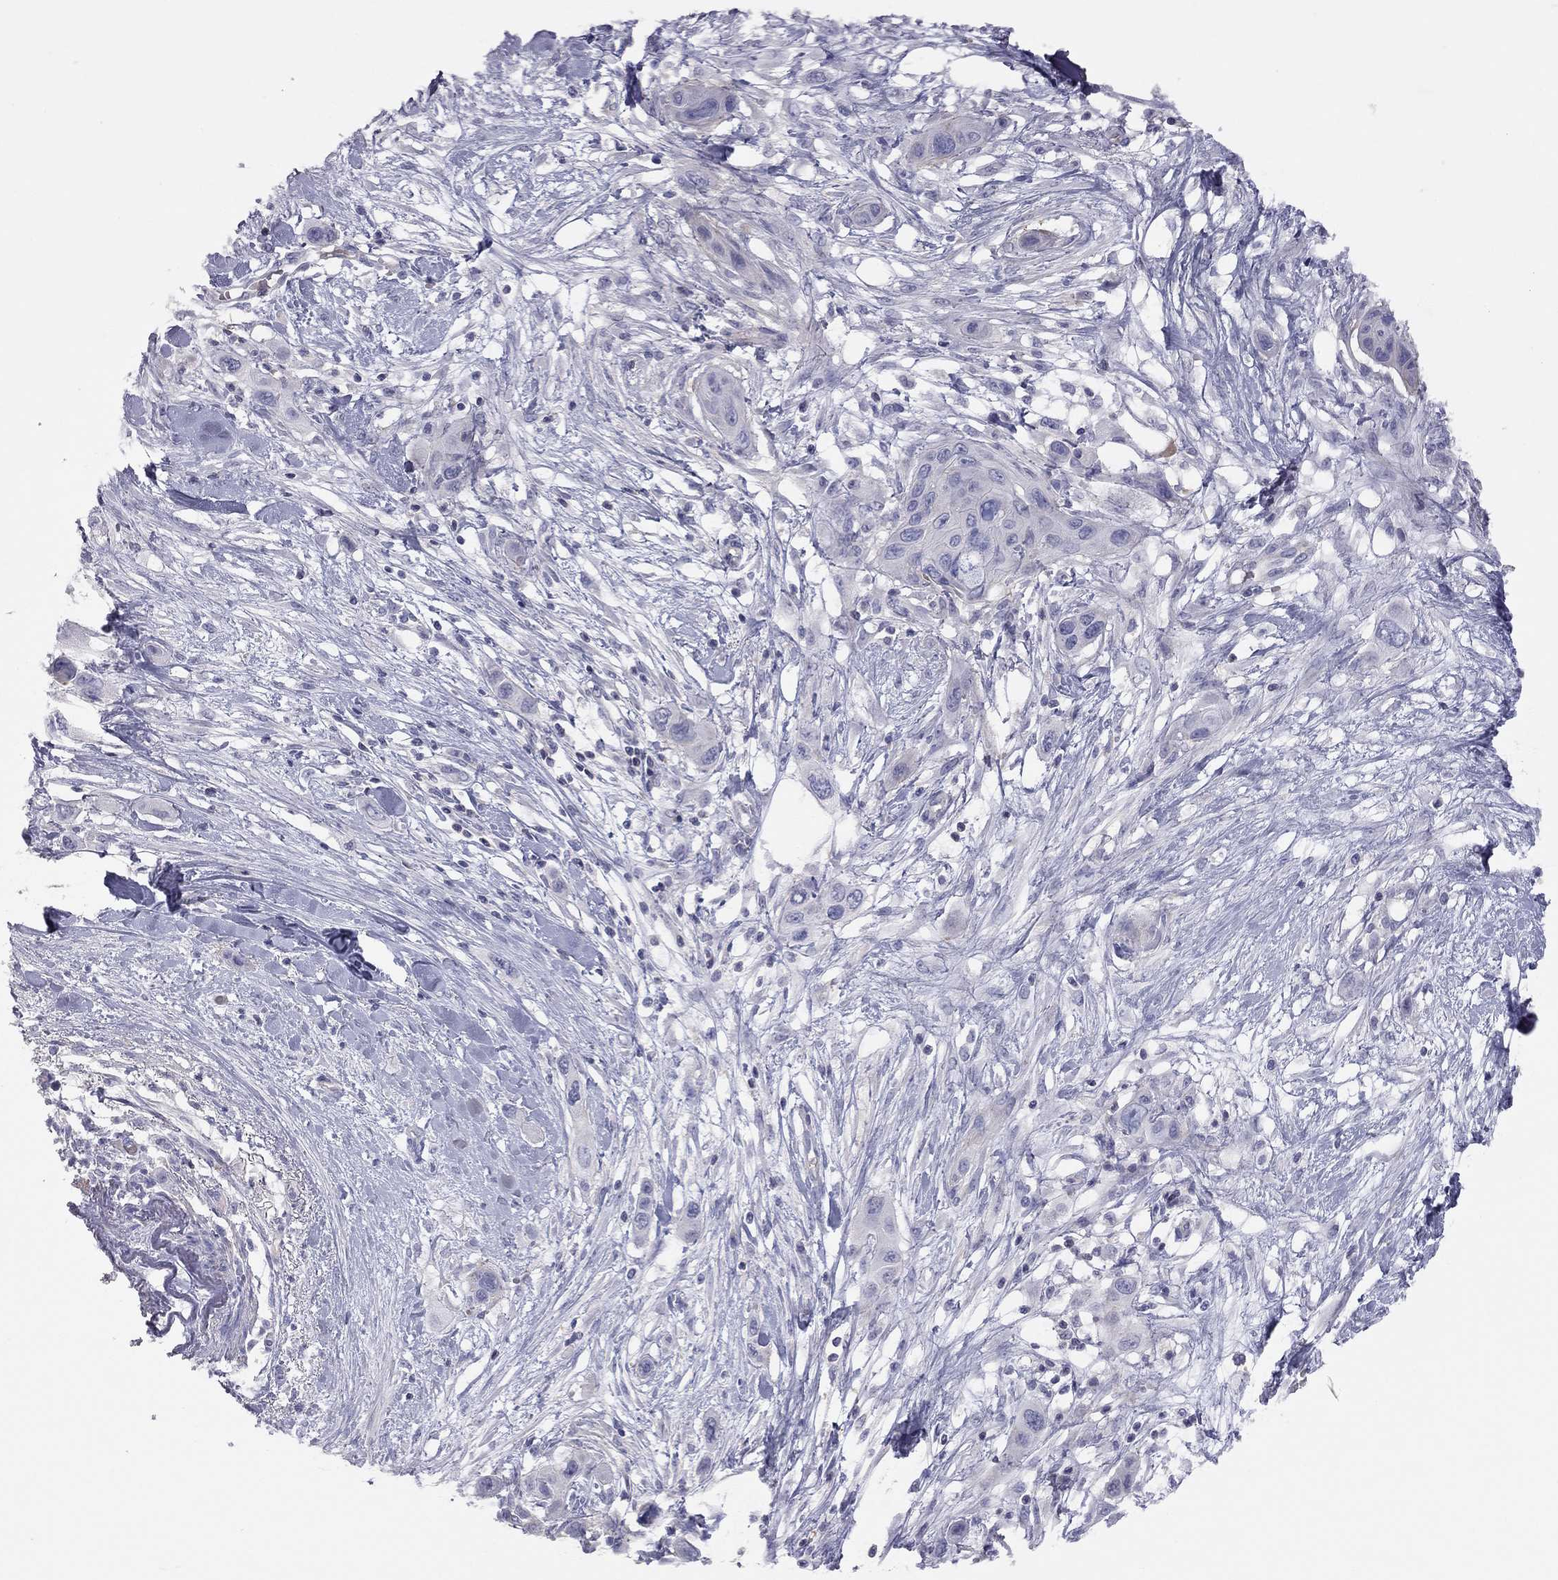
{"staining": {"intensity": "negative", "quantity": "none", "location": "none"}, "tissue": "skin cancer", "cell_type": "Tumor cells", "image_type": "cancer", "snomed": [{"axis": "morphology", "description": "Squamous cell carcinoma, NOS"}, {"axis": "topography", "description": "Skin"}], "caption": "This is an immunohistochemistry photomicrograph of human skin cancer (squamous cell carcinoma). There is no expression in tumor cells.", "gene": "ADCYAP1", "patient": {"sex": "male", "age": 79}}